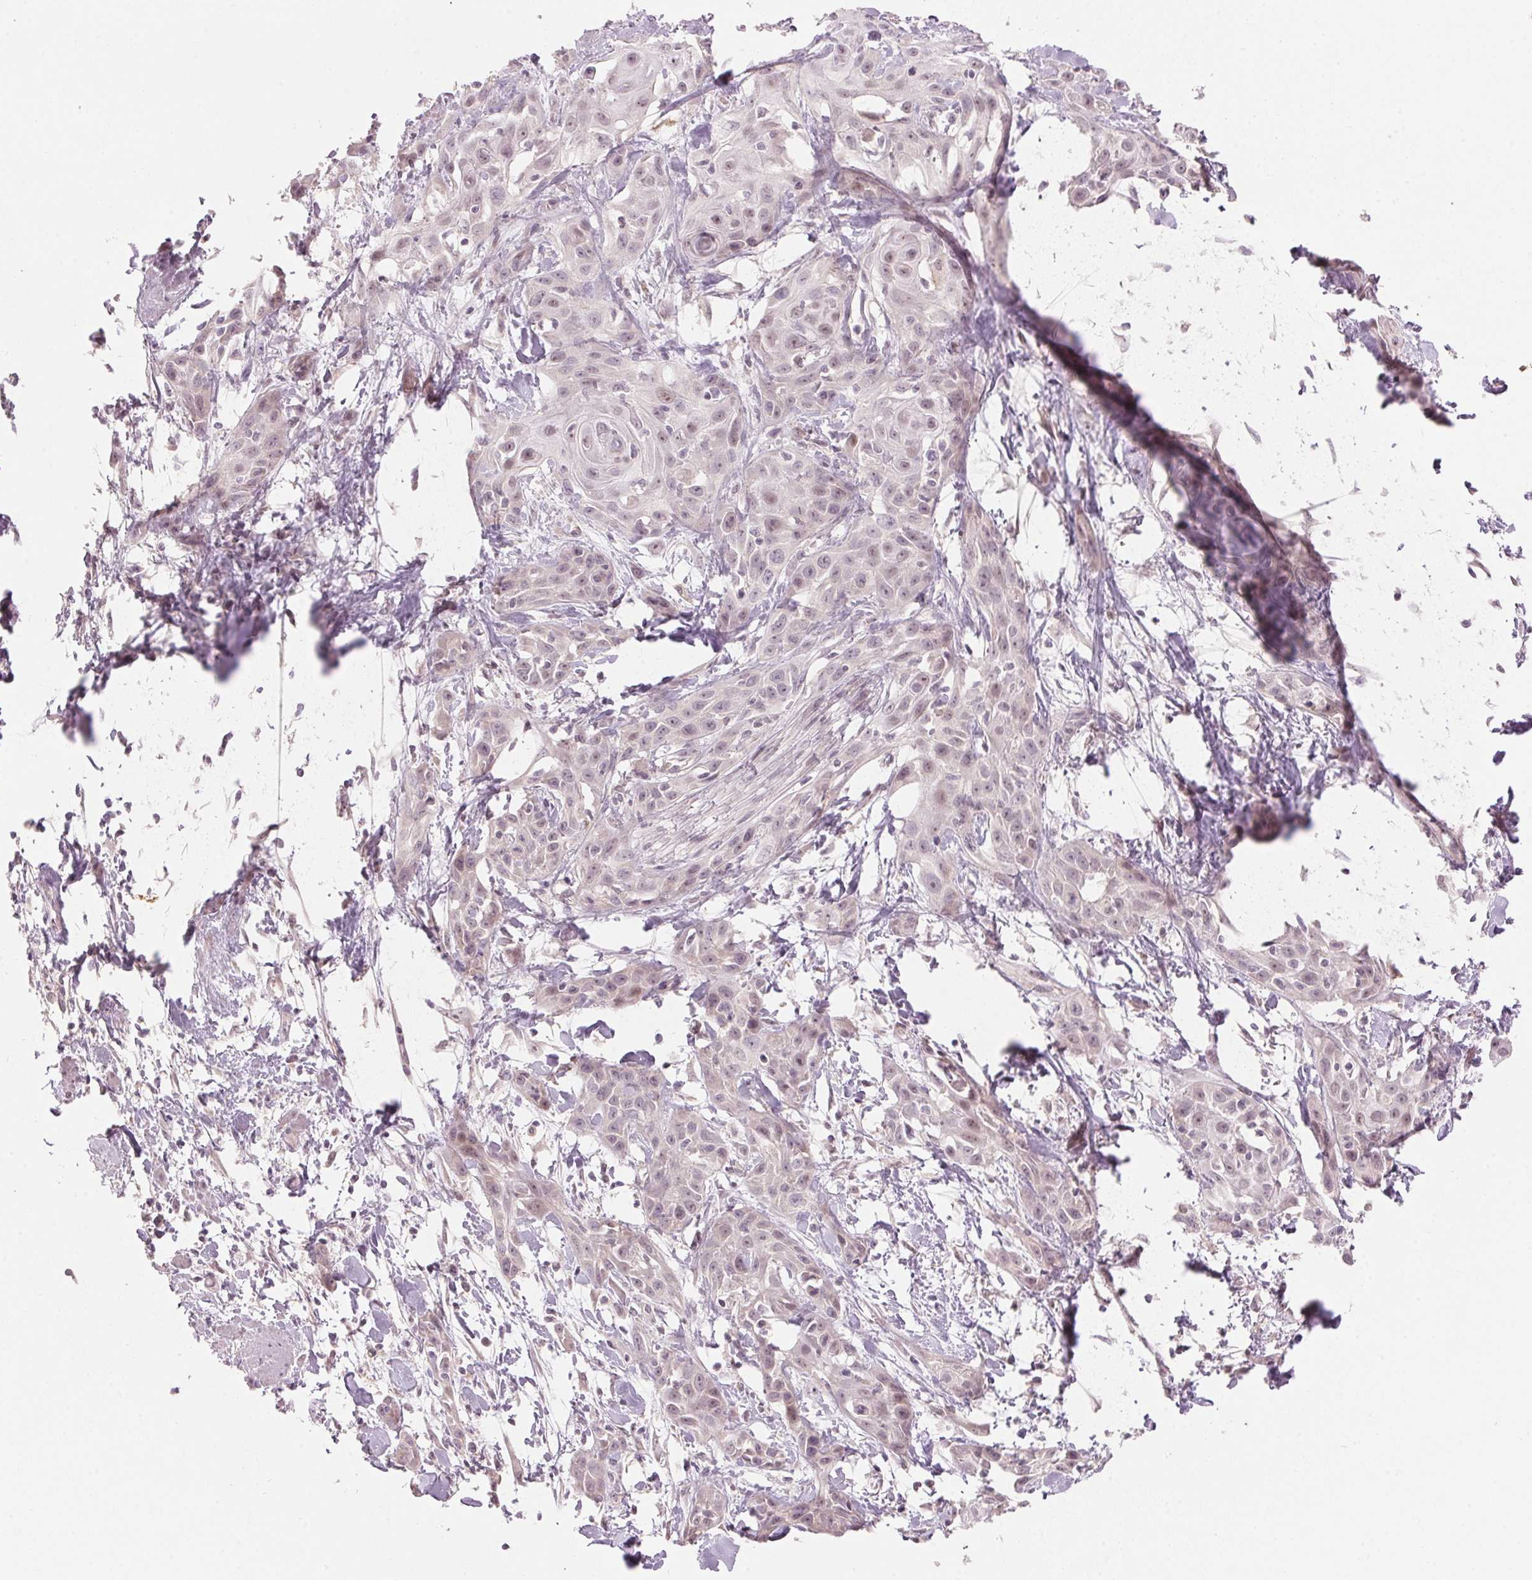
{"staining": {"intensity": "weak", "quantity": "<25%", "location": "cytoplasmic/membranous,nuclear"}, "tissue": "skin cancer", "cell_type": "Tumor cells", "image_type": "cancer", "snomed": [{"axis": "morphology", "description": "Squamous cell carcinoma, NOS"}, {"axis": "topography", "description": "Skin"}, {"axis": "topography", "description": "Anal"}], "caption": "Immunohistochemistry (IHC) micrograph of neoplastic tissue: human skin cancer (squamous cell carcinoma) stained with DAB reveals no significant protein positivity in tumor cells.", "gene": "TMED6", "patient": {"sex": "male", "age": 64}}